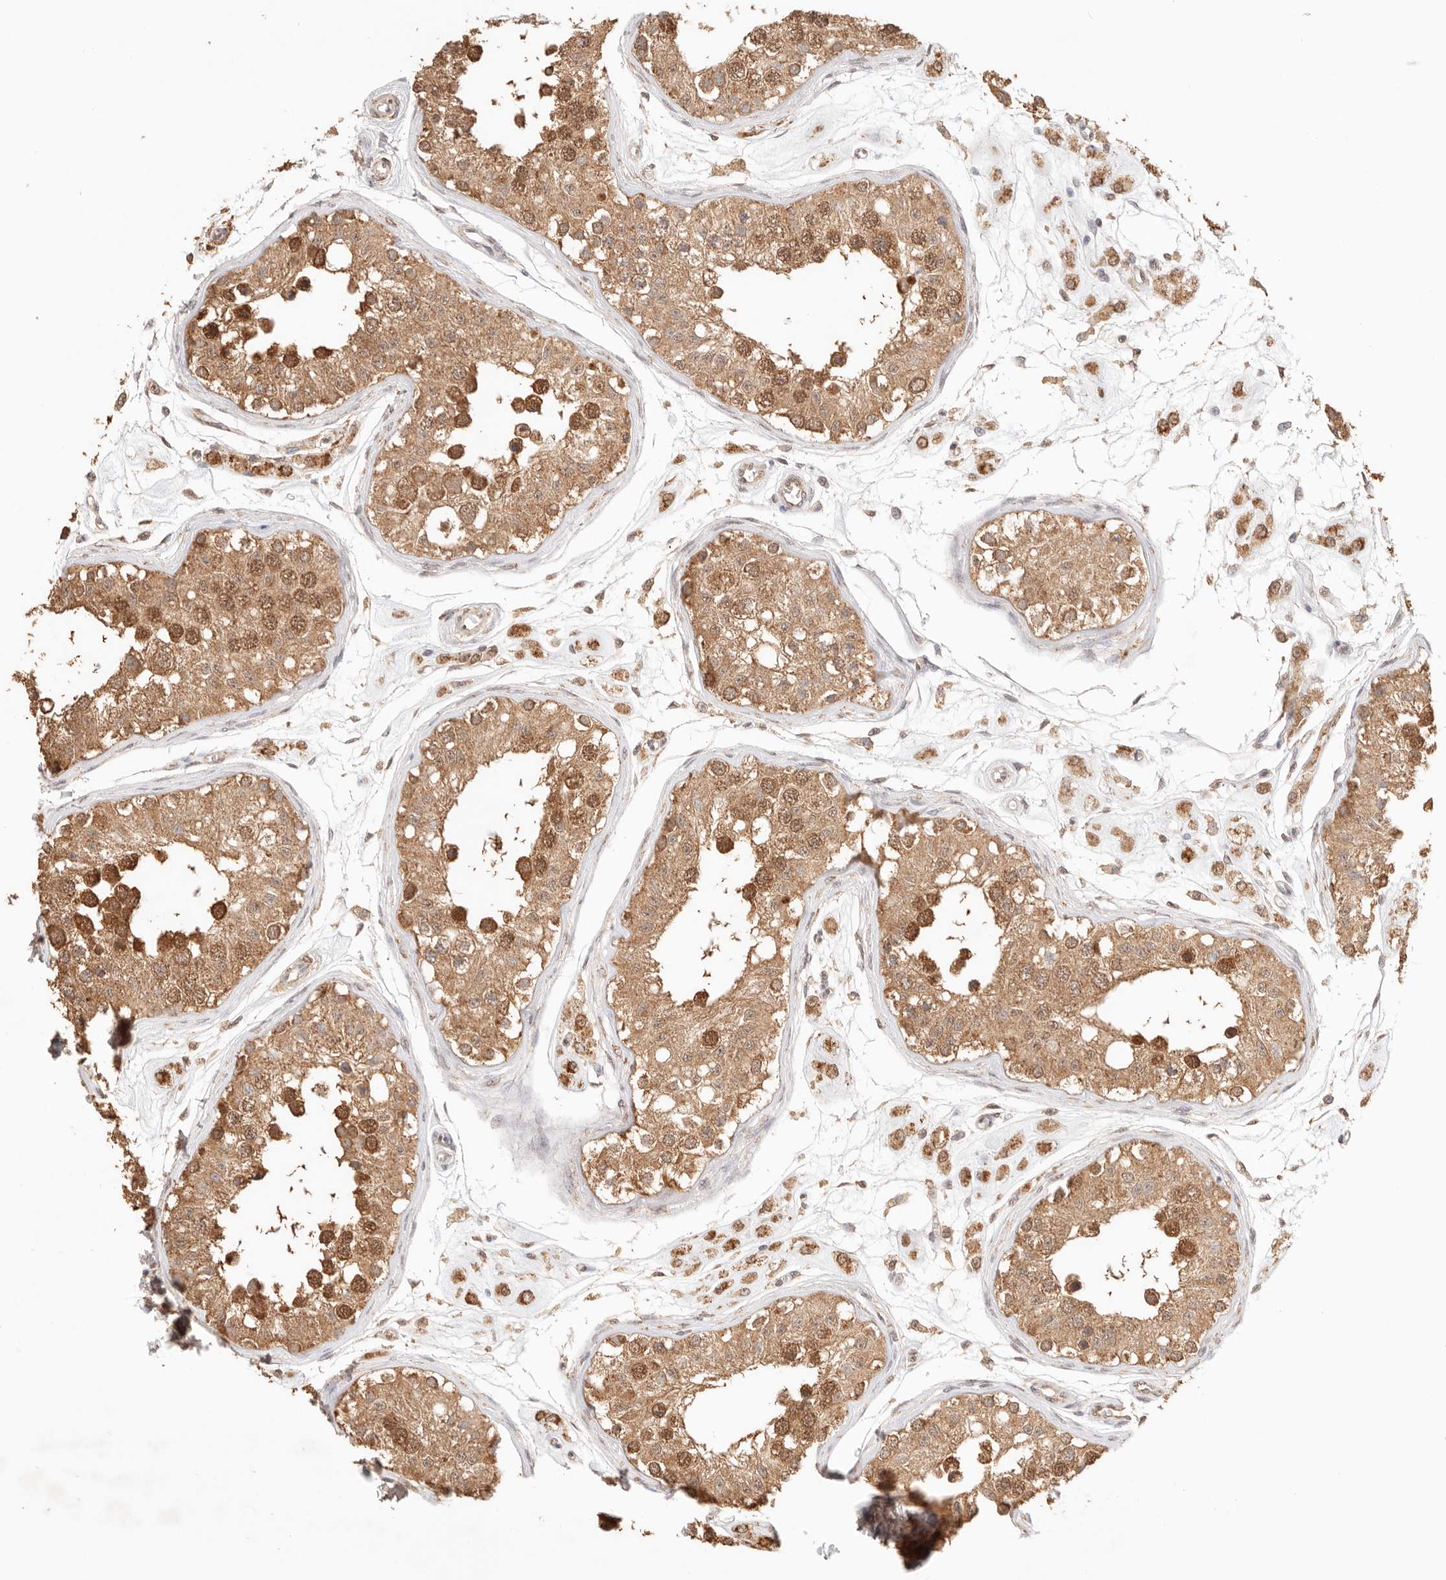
{"staining": {"intensity": "moderate", "quantity": ">75%", "location": "cytoplasmic/membranous,nuclear"}, "tissue": "testis", "cell_type": "Cells in seminiferous ducts", "image_type": "normal", "snomed": [{"axis": "morphology", "description": "Normal tissue, NOS"}, {"axis": "morphology", "description": "Adenocarcinoma, metastatic, NOS"}, {"axis": "topography", "description": "Testis"}], "caption": "Immunohistochemistry (IHC) (DAB) staining of unremarkable testis shows moderate cytoplasmic/membranous,nuclear protein staining in about >75% of cells in seminiferous ducts.", "gene": "IL1R2", "patient": {"sex": "male", "age": 26}}